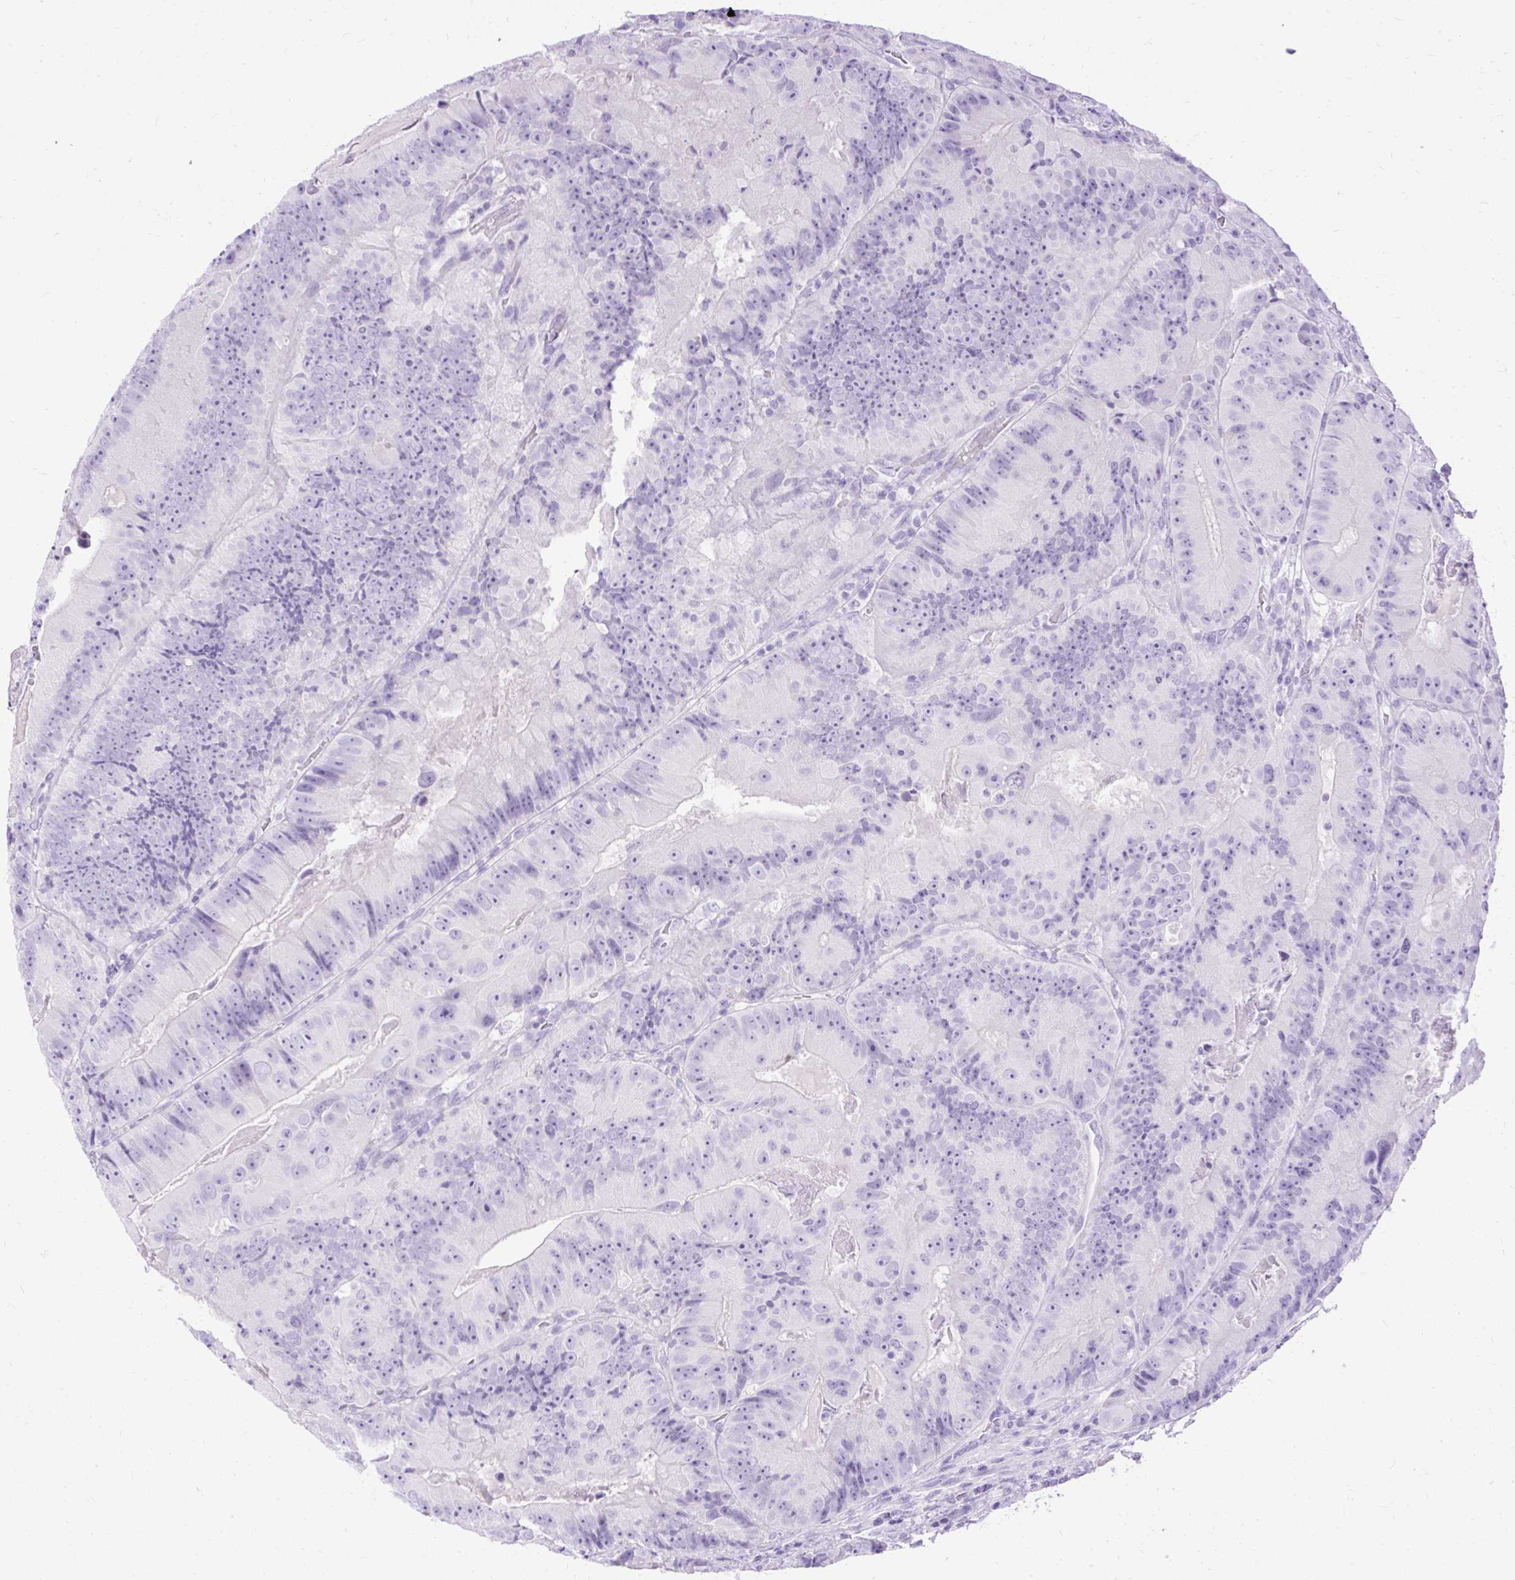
{"staining": {"intensity": "negative", "quantity": "none", "location": "none"}, "tissue": "colorectal cancer", "cell_type": "Tumor cells", "image_type": "cancer", "snomed": [{"axis": "morphology", "description": "Adenocarcinoma, NOS"}, {"axis": "topography", "description": "Colon"}], "caption": "High power microscopy micrograph of an immunohistochemistry micrograph of colorectal cancer, revealing no significant positivity in tumor cells. The staining is performed using DAB (3,3'-diaminobenzidine) brown chromogen with nuclei counter-stained in using hematoxylin.", "gene": "HEY1", "patient": {"sex": "female", "age": 86}}